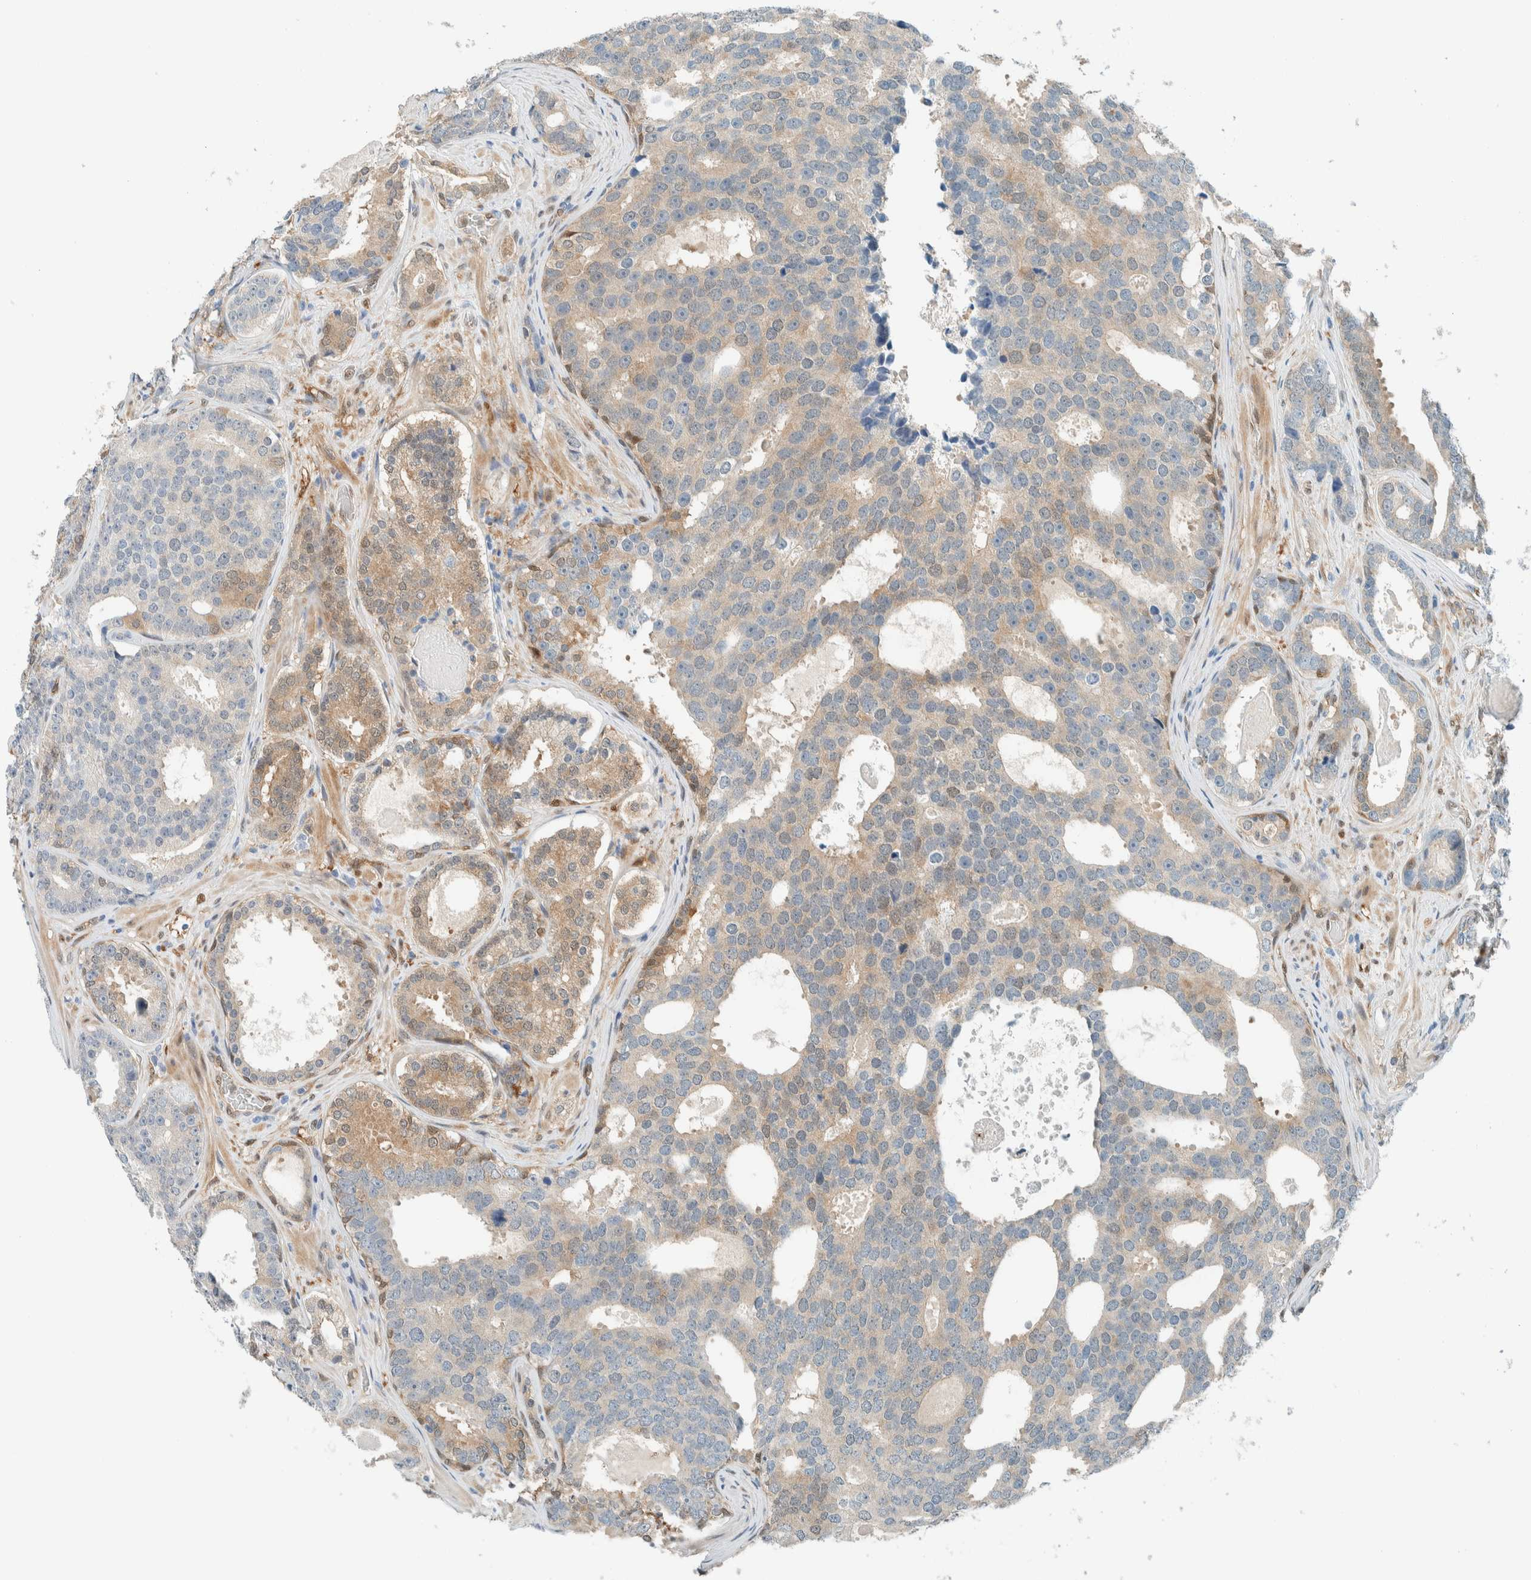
{"staining": {"intensity": "moderate", "quantity": "25%-75%", "location": "cytoplasmic/membranous"}, "tissue": "prostate cancer", "cell_type": "Tumor cells", "image_type": "cancer", "snomed": [{"axis": "morphology", "description": "Adenocarcinoma, High grade"}, {"axis": "topography", "description": "Prostate"}], "caption": "Moderate cytoplasmic/membranous protein staining is appreciated in approximately 25%-75% of tumor cells in prostate cancer (high-grade adenocarcinoma).", "gene": "NXN", "patient": {"sex": "male", "age": 60}}